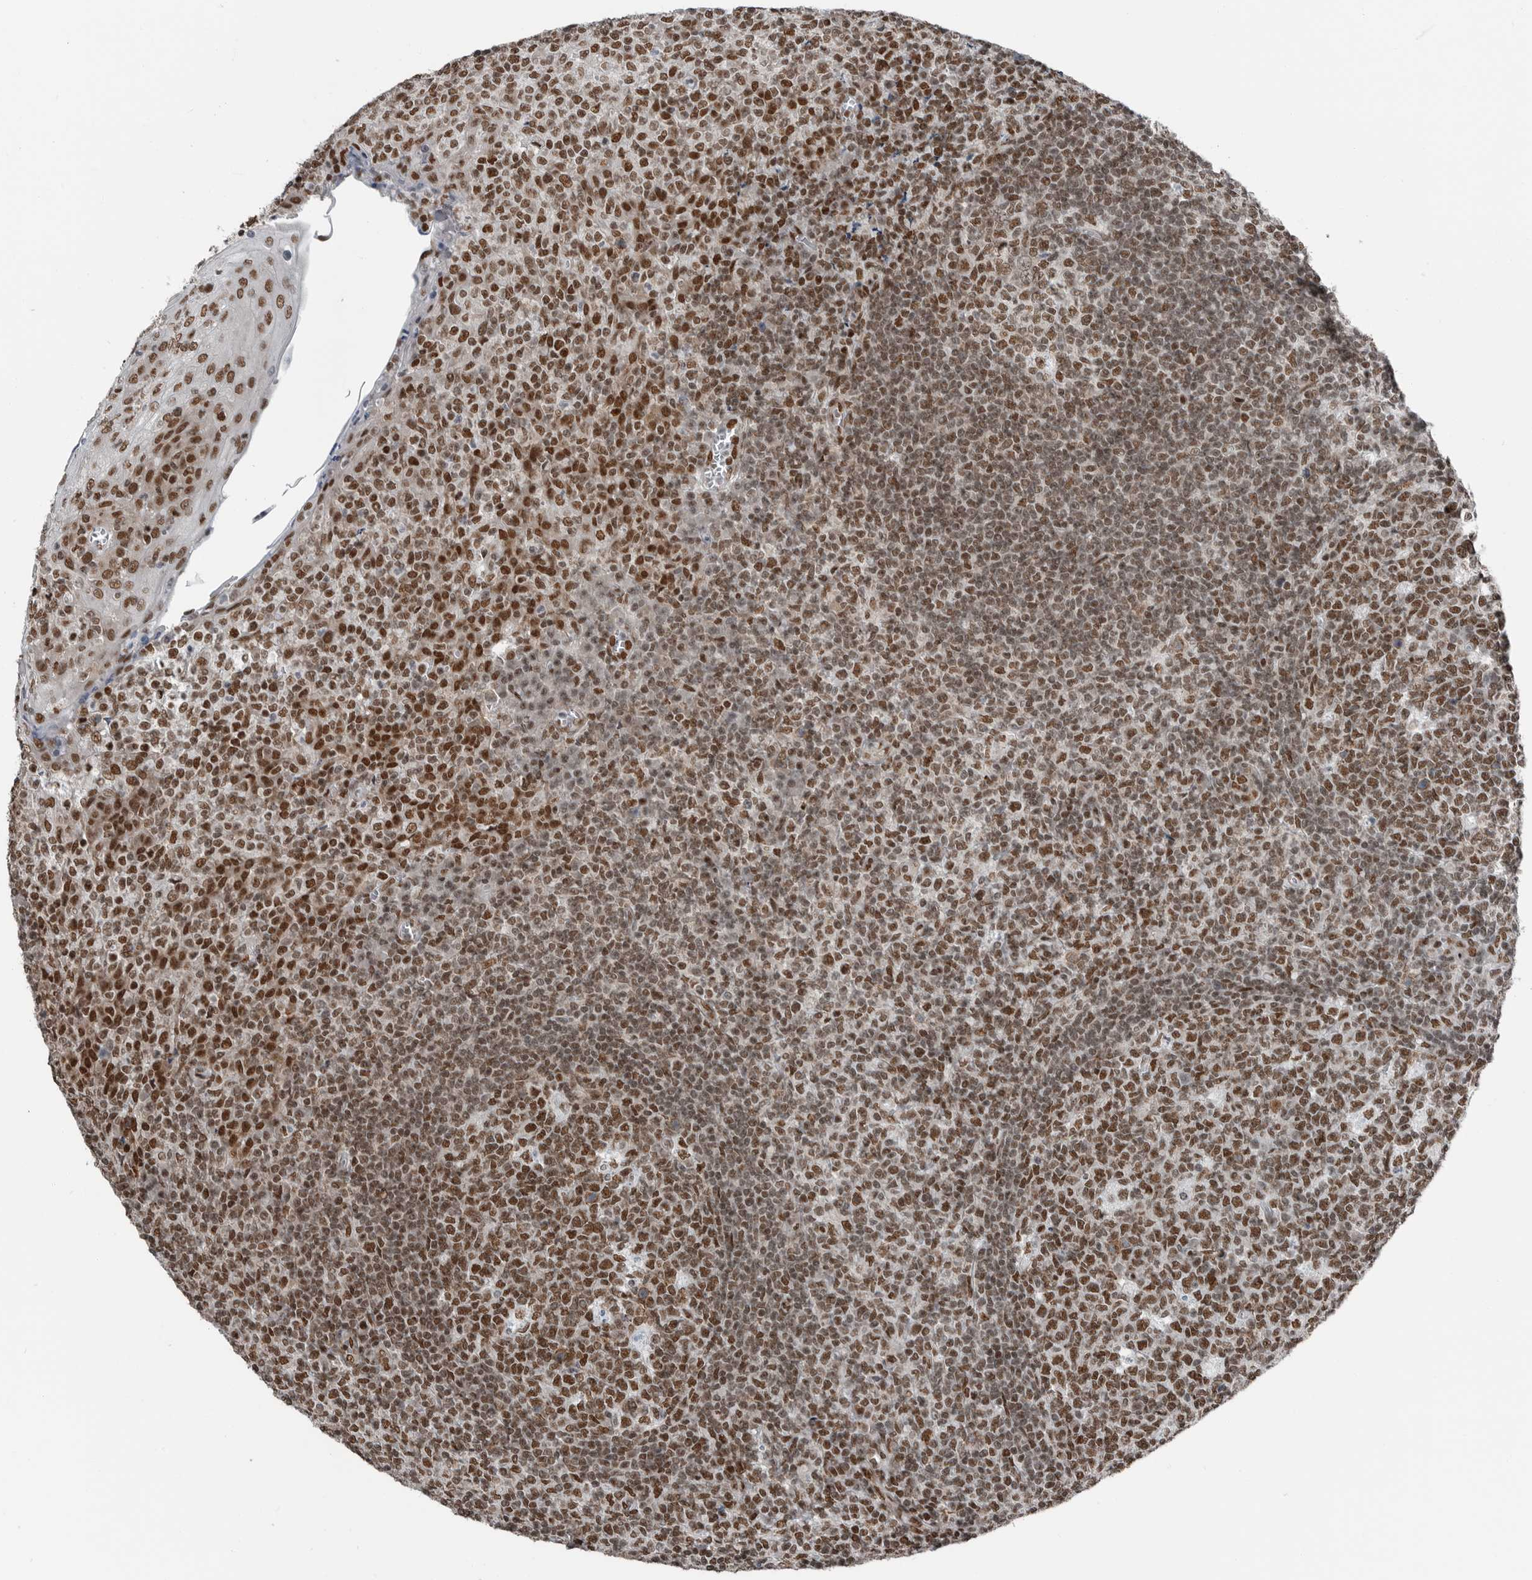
{"staining": {"intensity": "strong", "quantity": ">75%", "location": "nuclear"}, "tissue": "tonsil", "cell_type": "Germinal center cells", "image_type": "normal", "snomed": [{"axis": "morphology", "description": "Normal tissue, NOS"}, {"axis": "topography", "description": "Tonsil"}], "caption": "Protein expression analysis of normal tonsil displays strong nuclear expression in approximately >75% of germinal center cells.", "gene": "BLZF1", "patient": {"sex": "female", "age": 19}}